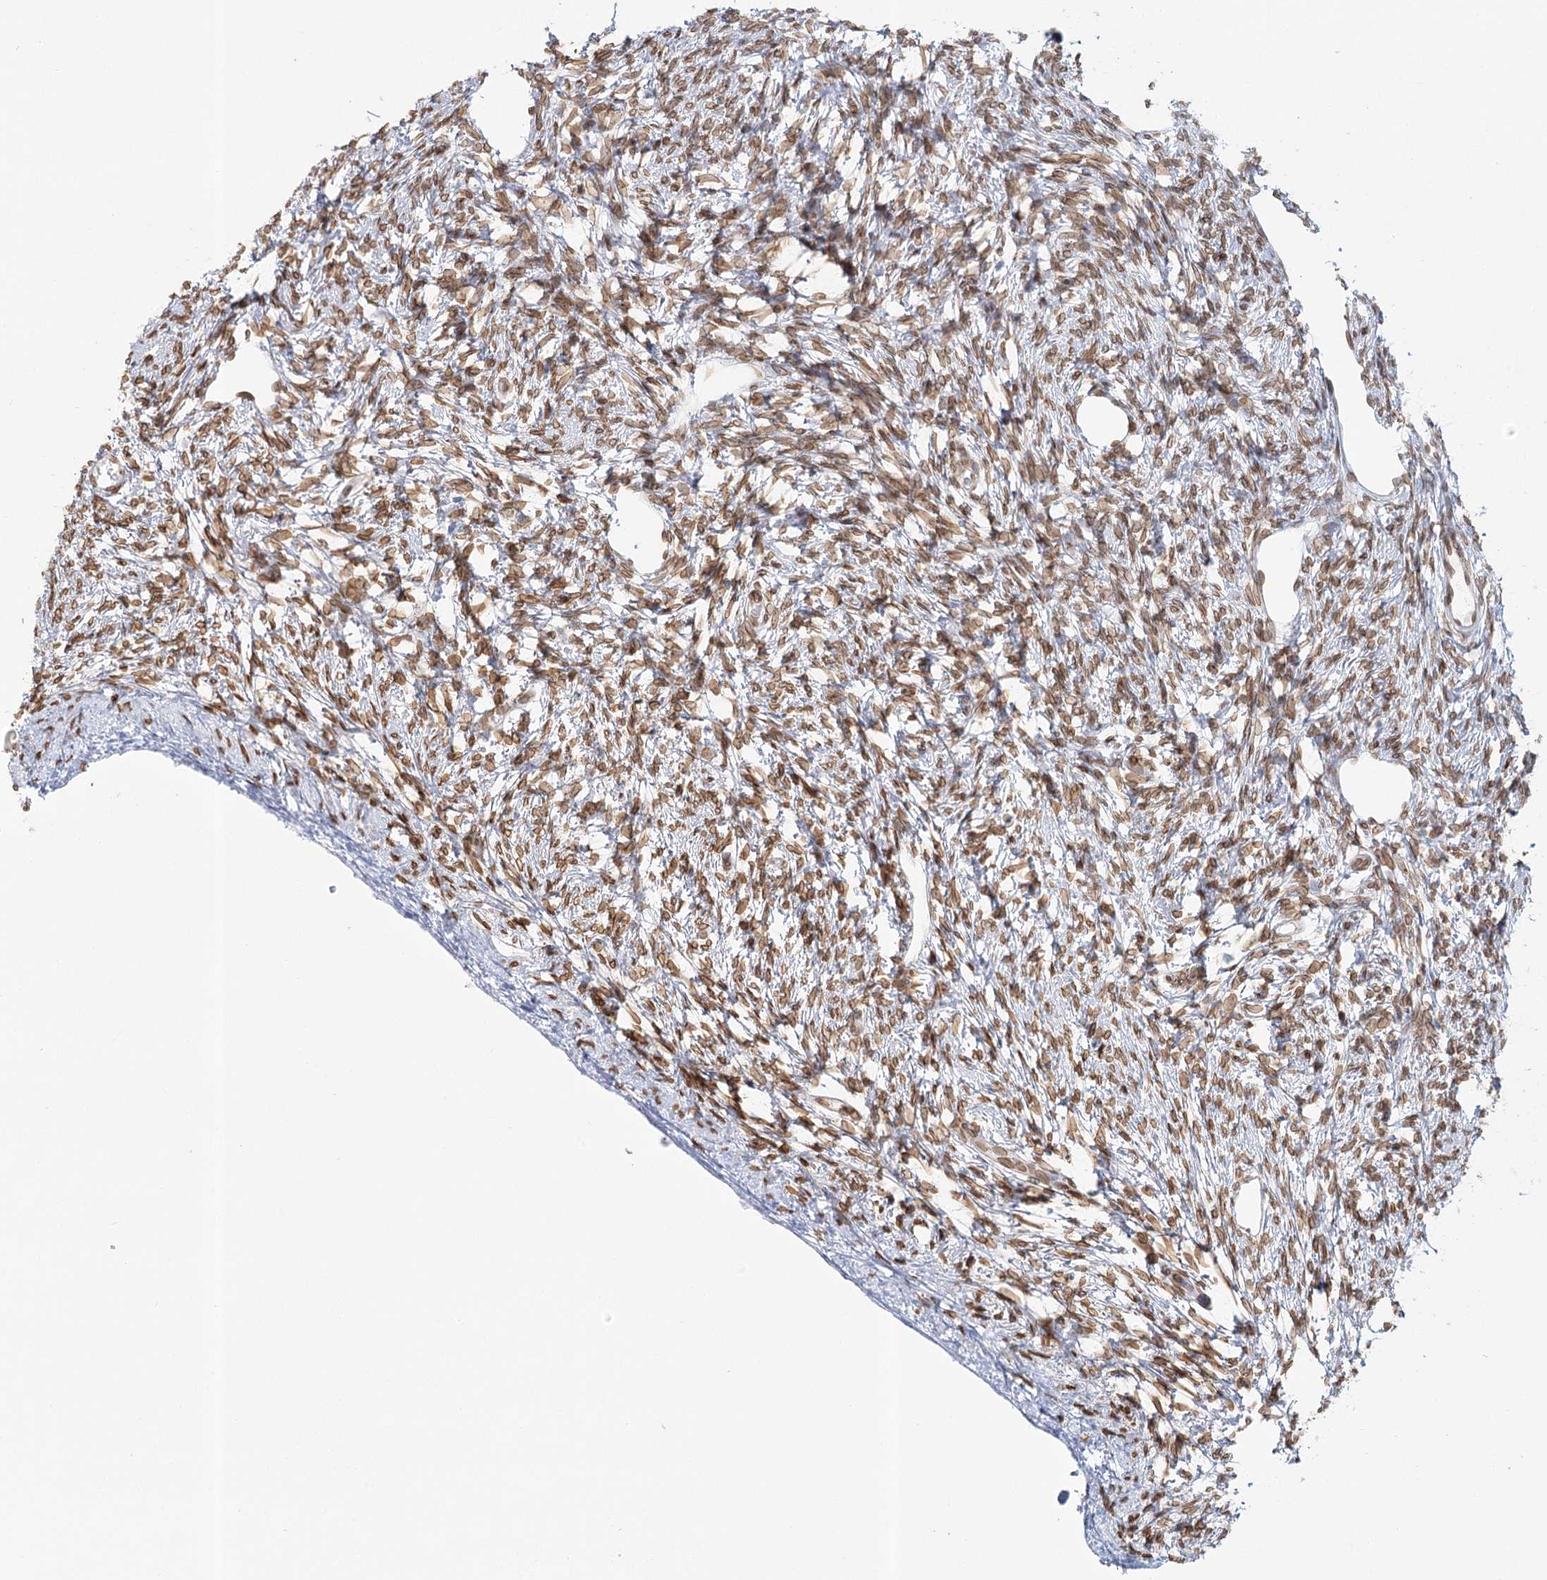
{"staining": {"intensity": "moderate", "quantity": ">75%", "location": "nuclear"}, "tissue": "ovary", "cell_type": "Ovarian stroma cells", "image_type": "normal", "snomed": [{"axis": "morphology", "description": "Normal tissue, NOS"}, {"axis": "topography", "description": "Ovary"}], "caption": "Immunohistochemical staining of unremarkable ovary displays >75% levels of moderate nuclear protein positivity in approximately >75% of ovarian stroma cells. The staining is performed using DAB (3,3'-diaminobenzidine) brown chromogen to label protein expression. The nuclei are counter-stained blue using hematoxylin.", "gene": "VWA5A", "patient": {"sex": "female", "age": 33}}